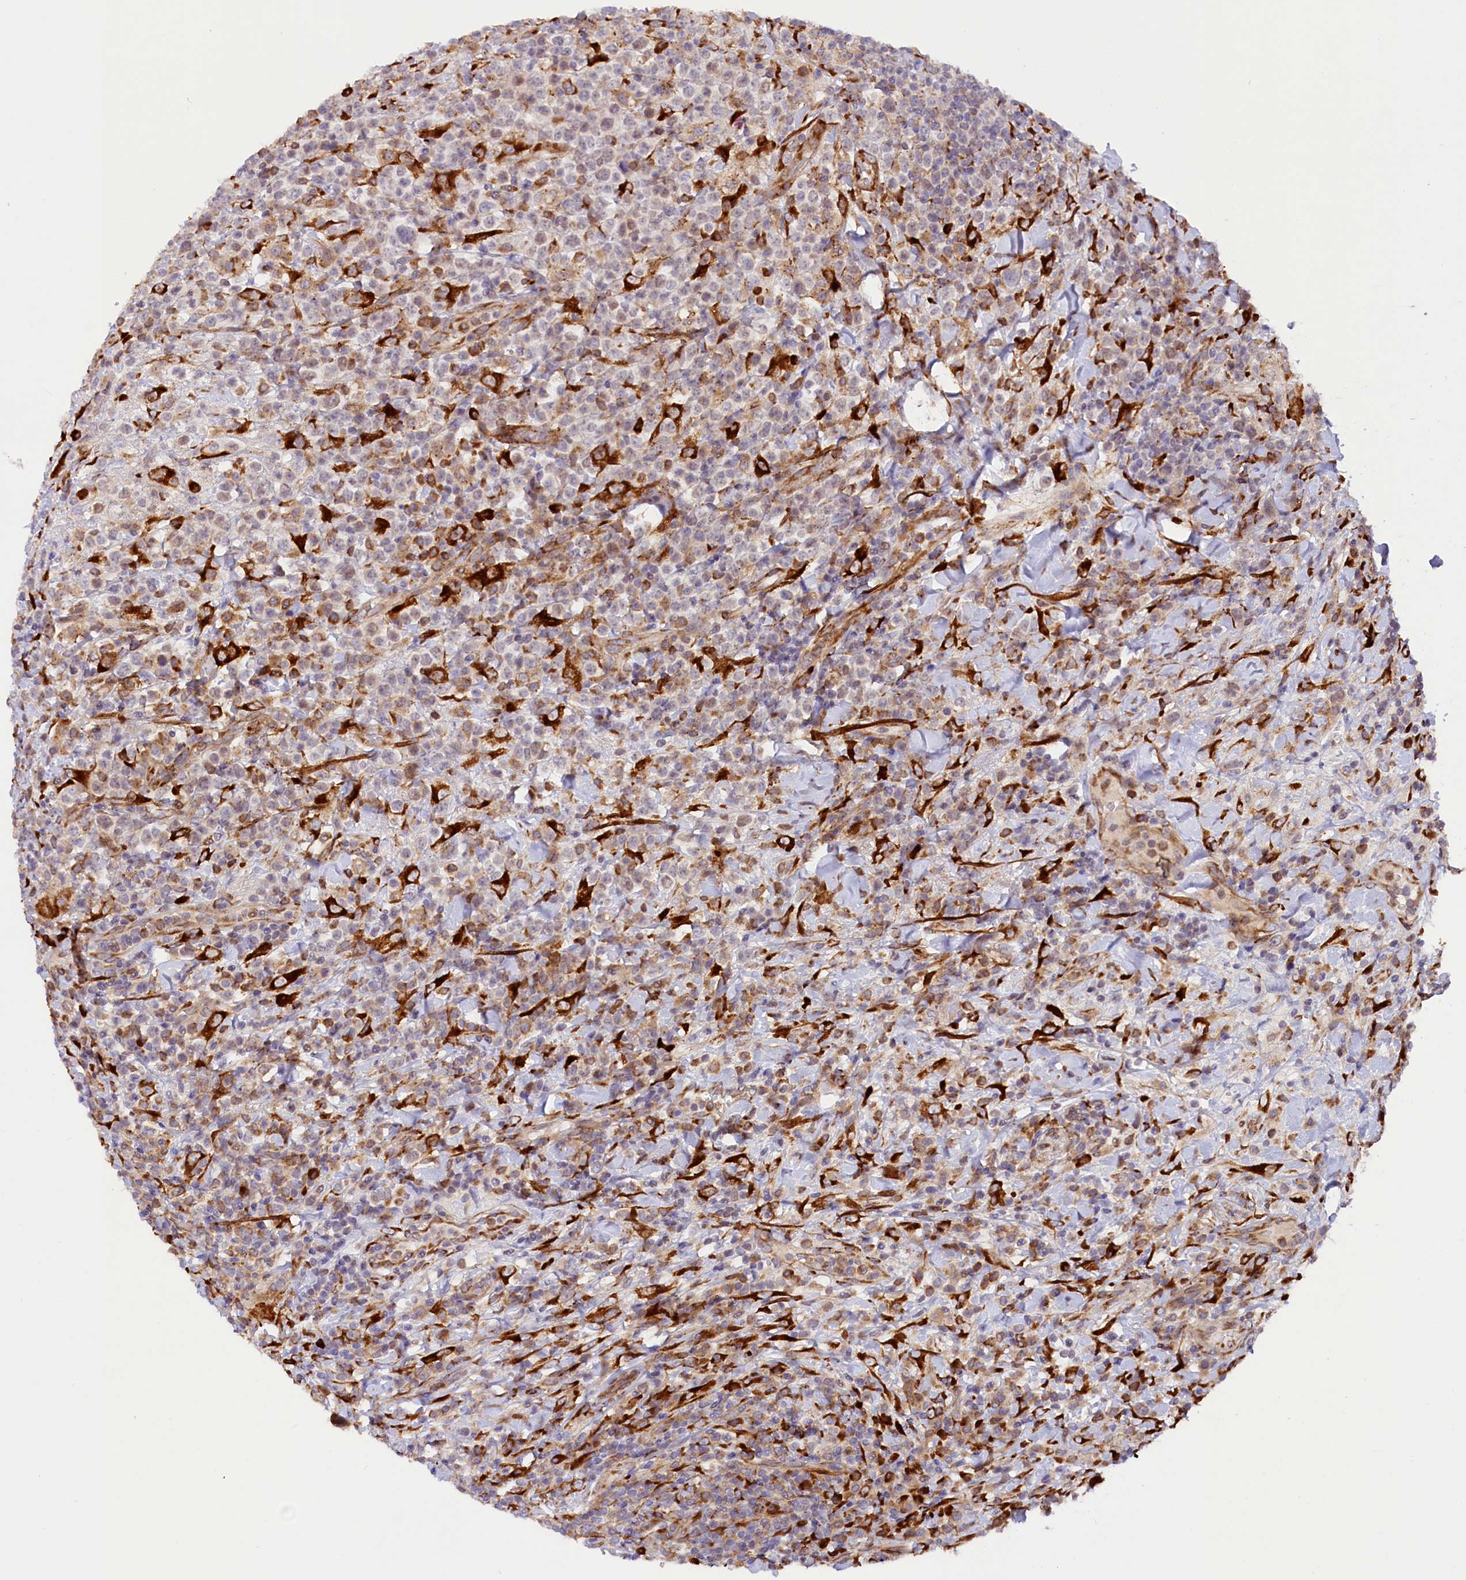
{"staining": {"intensity": "moderate", "quantity": "25%-75%", "location": "cytoplasmic/membranous"}, "tissue": "lymphoma", "cell_type": "Tumor cells", "image_type": "cancer", "snomed": [{"axis": "morphology", "description": "Malignant lymphoma, non-Hodgkin's type, High grade"}, {"axis": "topography", "description": "Colon"}], "caption": "High-grade malignant lymphoma, non-Hodgkin's type stained with IHC shows moderate cytoplasmic/membranous expression in about 25%-75% of tumor cells. The staining was performed using DAB (3,3'-diaminobenzidine), with brown indicating positive protein expression. Nuclei are stained blue with hematoxylin.", "gene": "SSC5D", "patient": {"sex": "female", "age": 53}}